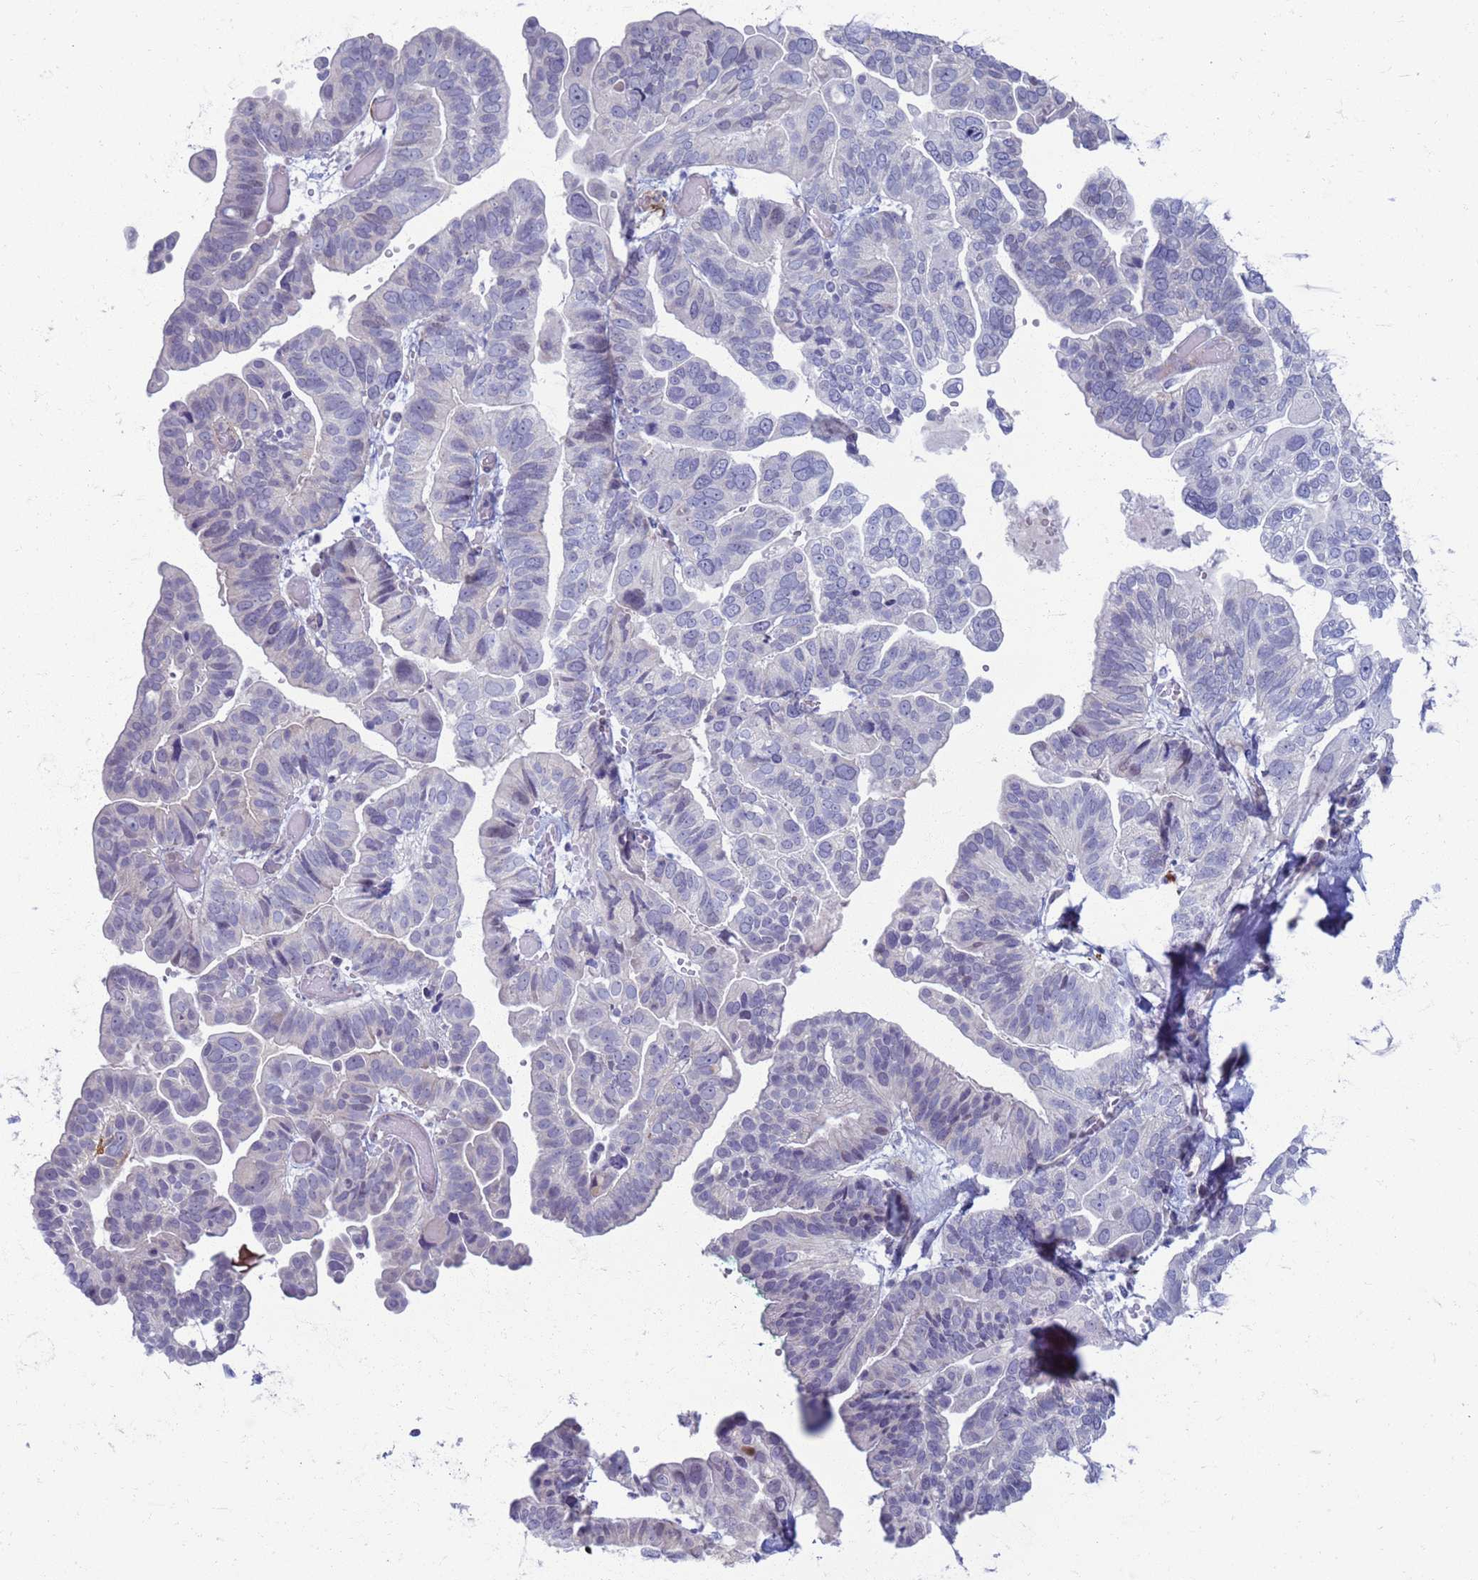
{"staining": {"intensity": "negative", "quantity": "none", "location": "none"}, "tissue": "ovarian cancer", "cell_type": "Tumor cells", "image_type": "cancer", "snomed": [{"axis": "morphology", "description": "Cystadenocarcinoma, serous, NOS"}, {"axis": "topography", "description": "Ovary"}], "caption": "Protein analysis of ovarian serous cystadenocarcinoma demonstrates no significant staining in tumor cells. (DAB immunohistochemistry with hematoxylin counter stain).", "gene": "CLCA2", "patient": {"sex": "female", "age": 56}}